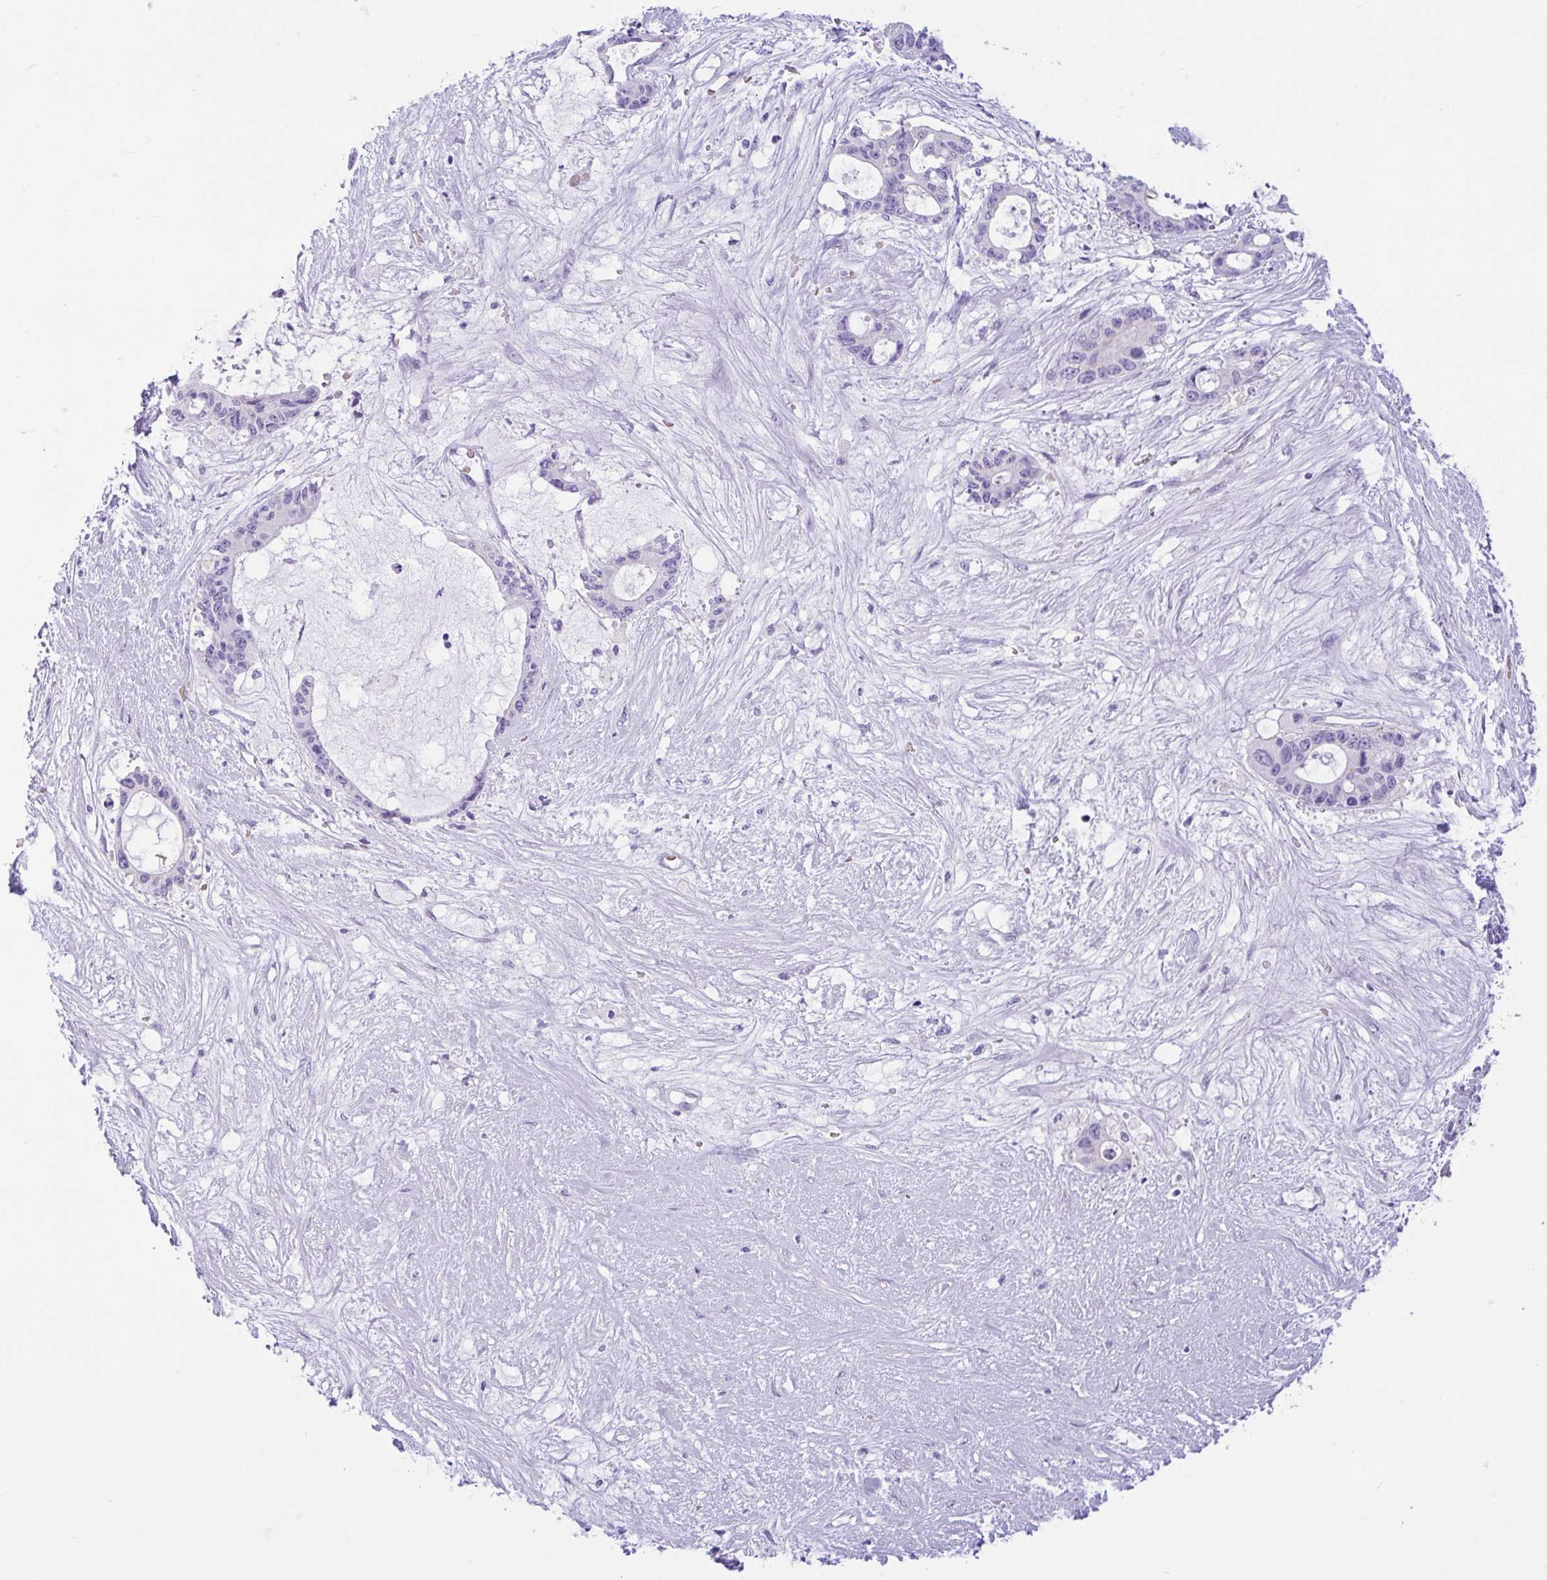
{"staining": {"intensity": "negative", "quantity": "none", "location": "none"}, "tissue": "liver cancer", "cell_type": "Tumor cells", "image_type": "cancer", "snomed": [{"axis": "morphology", "description": "Normal tissue, NOS"}, {"axis": "morphology", "description": "Cholangiocarcinoma"}, {"axis": "topography", "description": "Liver"}, {"axis": "topography", "description": "Peripheral nerve tissue"}], "caption": "There is no significant expression in tumor cells of liver cancer (cholangiocarcinoma). (IHC, brightfield microscopy, high magnification).", "gene": "TMEM79", "patient": {"sex": "female", "age": 73}}